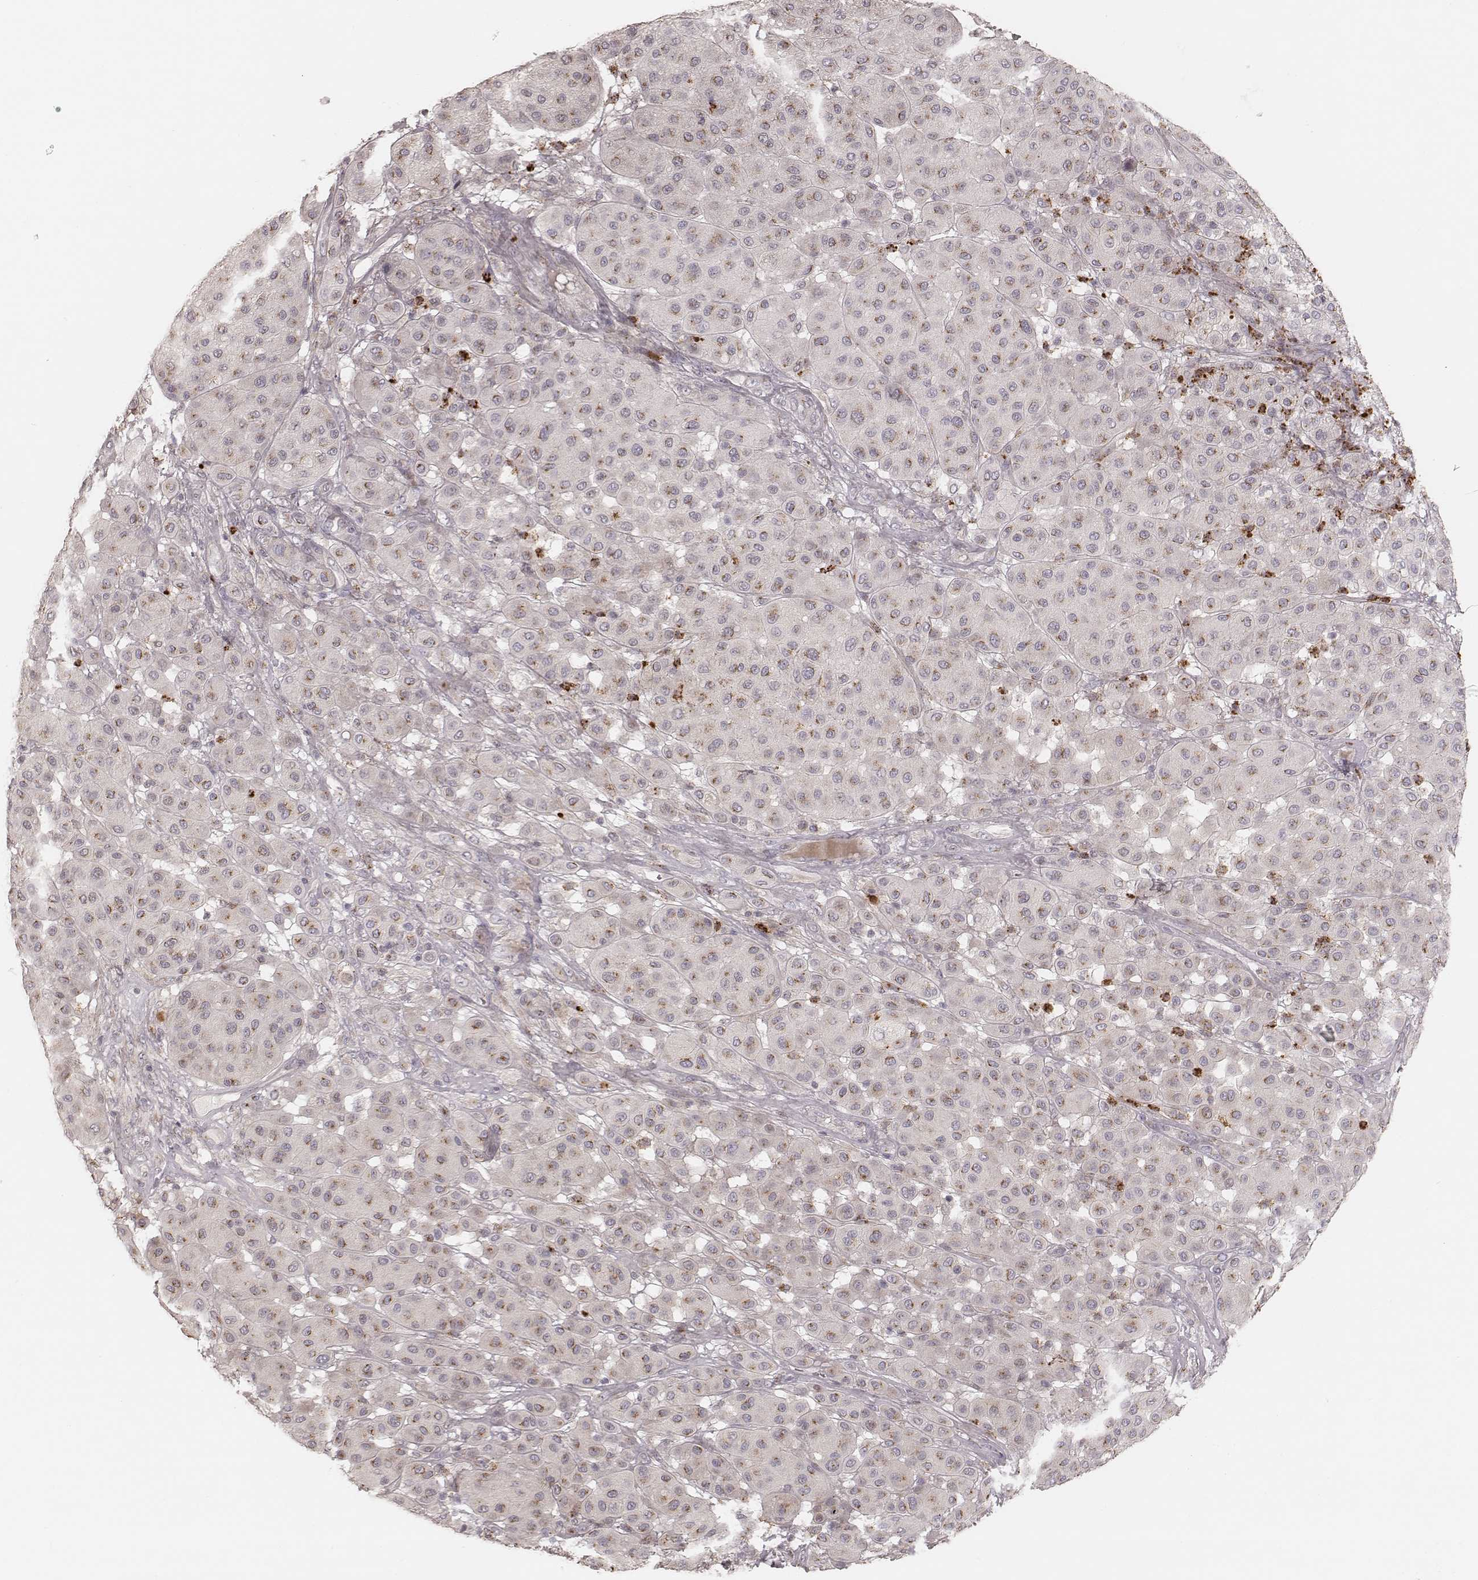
{"staining": {"intensity": "moderate", "quantity": ">75%", "location": "cytoplasmic/membranous"}, "tissue": "melanoma", "cell_type": "Tumor cells", "image_type": "cancer", "snomed": [{"axis": "morphology", "description": "Malignant melanoma, Metastatic site"}, {"axis": "topography", "description": "Smooth muscle"}], "caption": "An IHC histopathology image of tumor tissue is shown. Protein staining in brown shows moderate cytoplasmic/membranous positivity in melanoma within tumor cells.", "gene": "ABCA7", "patient": {"sex": "male", "age": 41}}